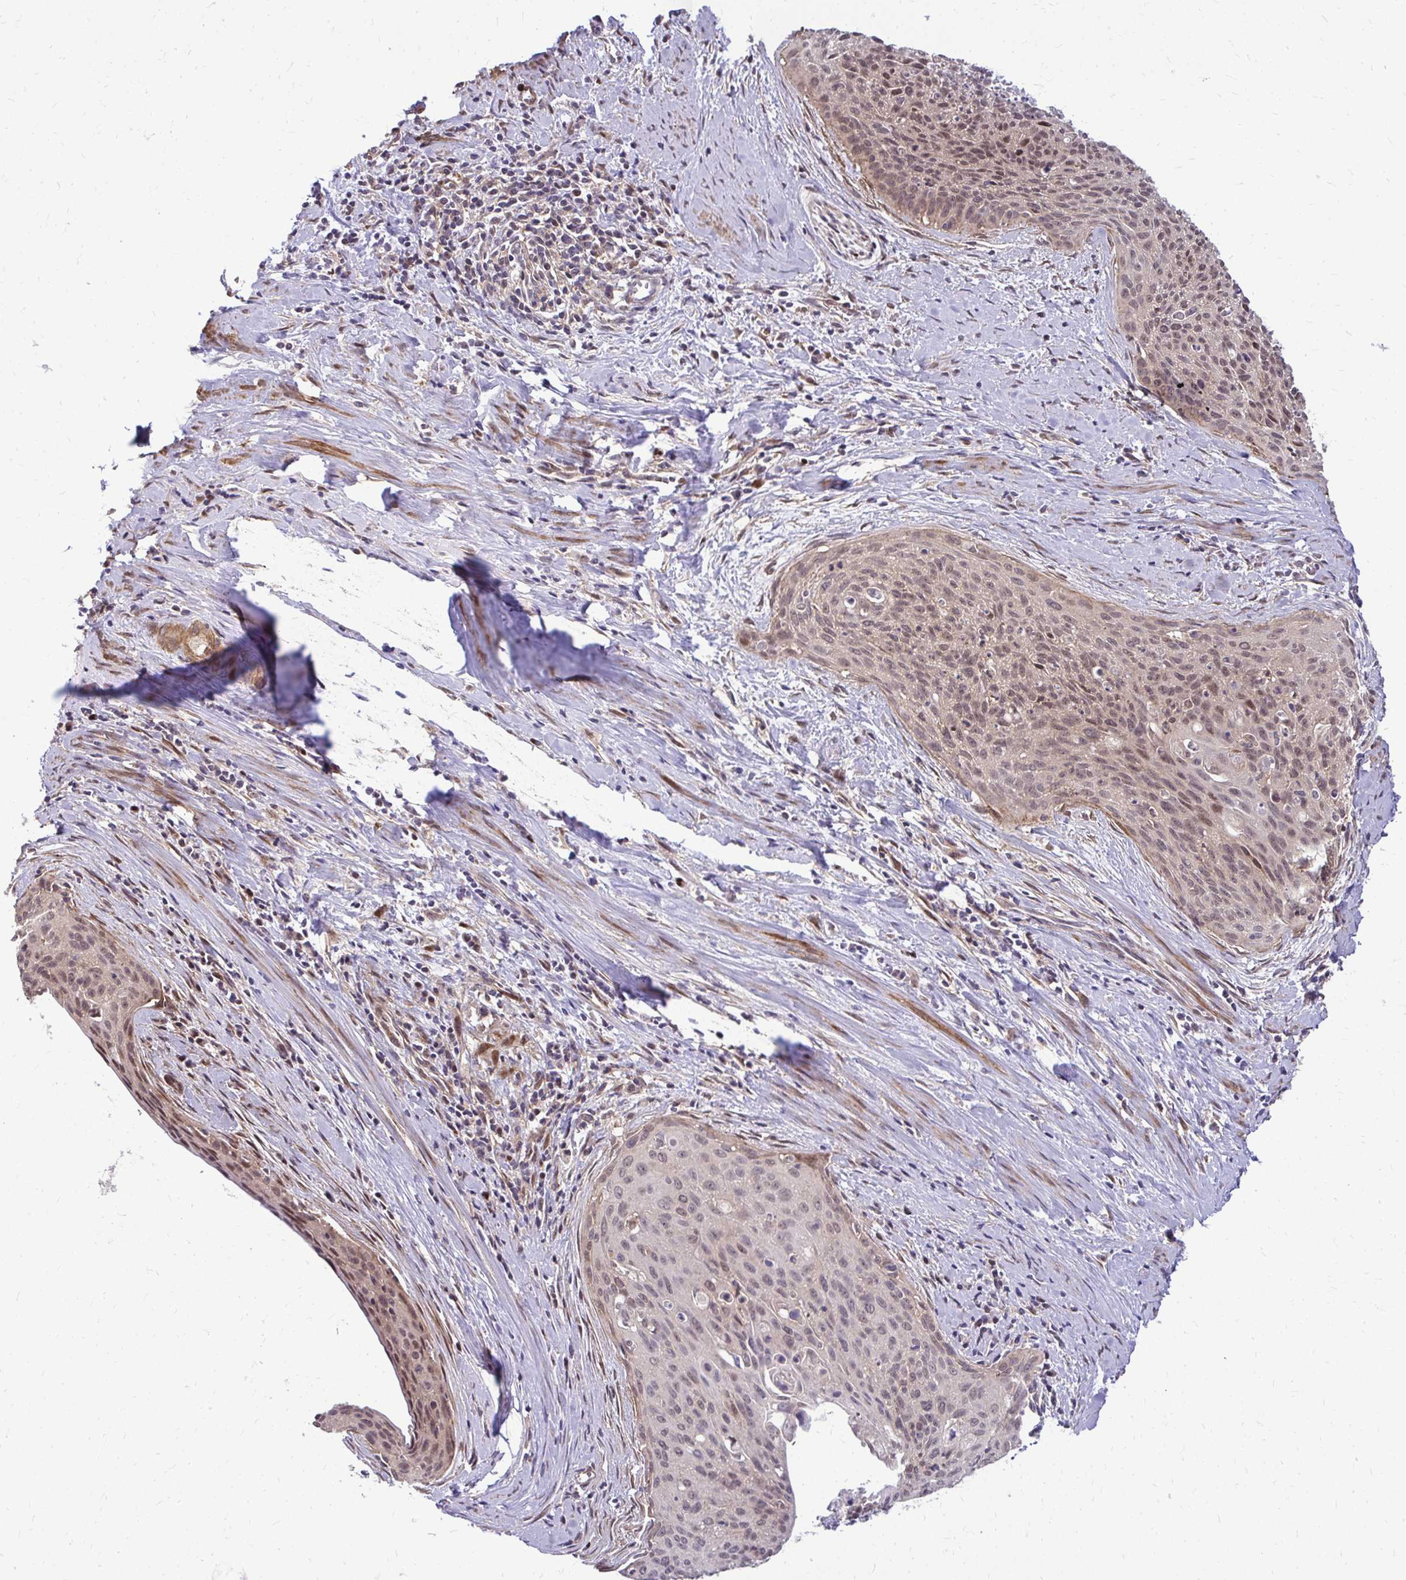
{"staining": {"intensity": "weak", "quantity": "25%-75%", "location": "nuclear"}, "tissue": "cervical cancer", "cell_type": "Tumor cells", "image_type": "cancer", "snomed": [{"axis": "morphology", "description": "Squamous cell carcinoma, NOS"}, {"axis": "topography", "description": "Cervix"}], "caption": "Weak nuclear staining for a protein is identified in approximately 25%-75% of tumor cells of cervical squamous cell carcinoma using IHC.", "gene": "TRIP6", "patient": {"sex": "female", "age": 55}}